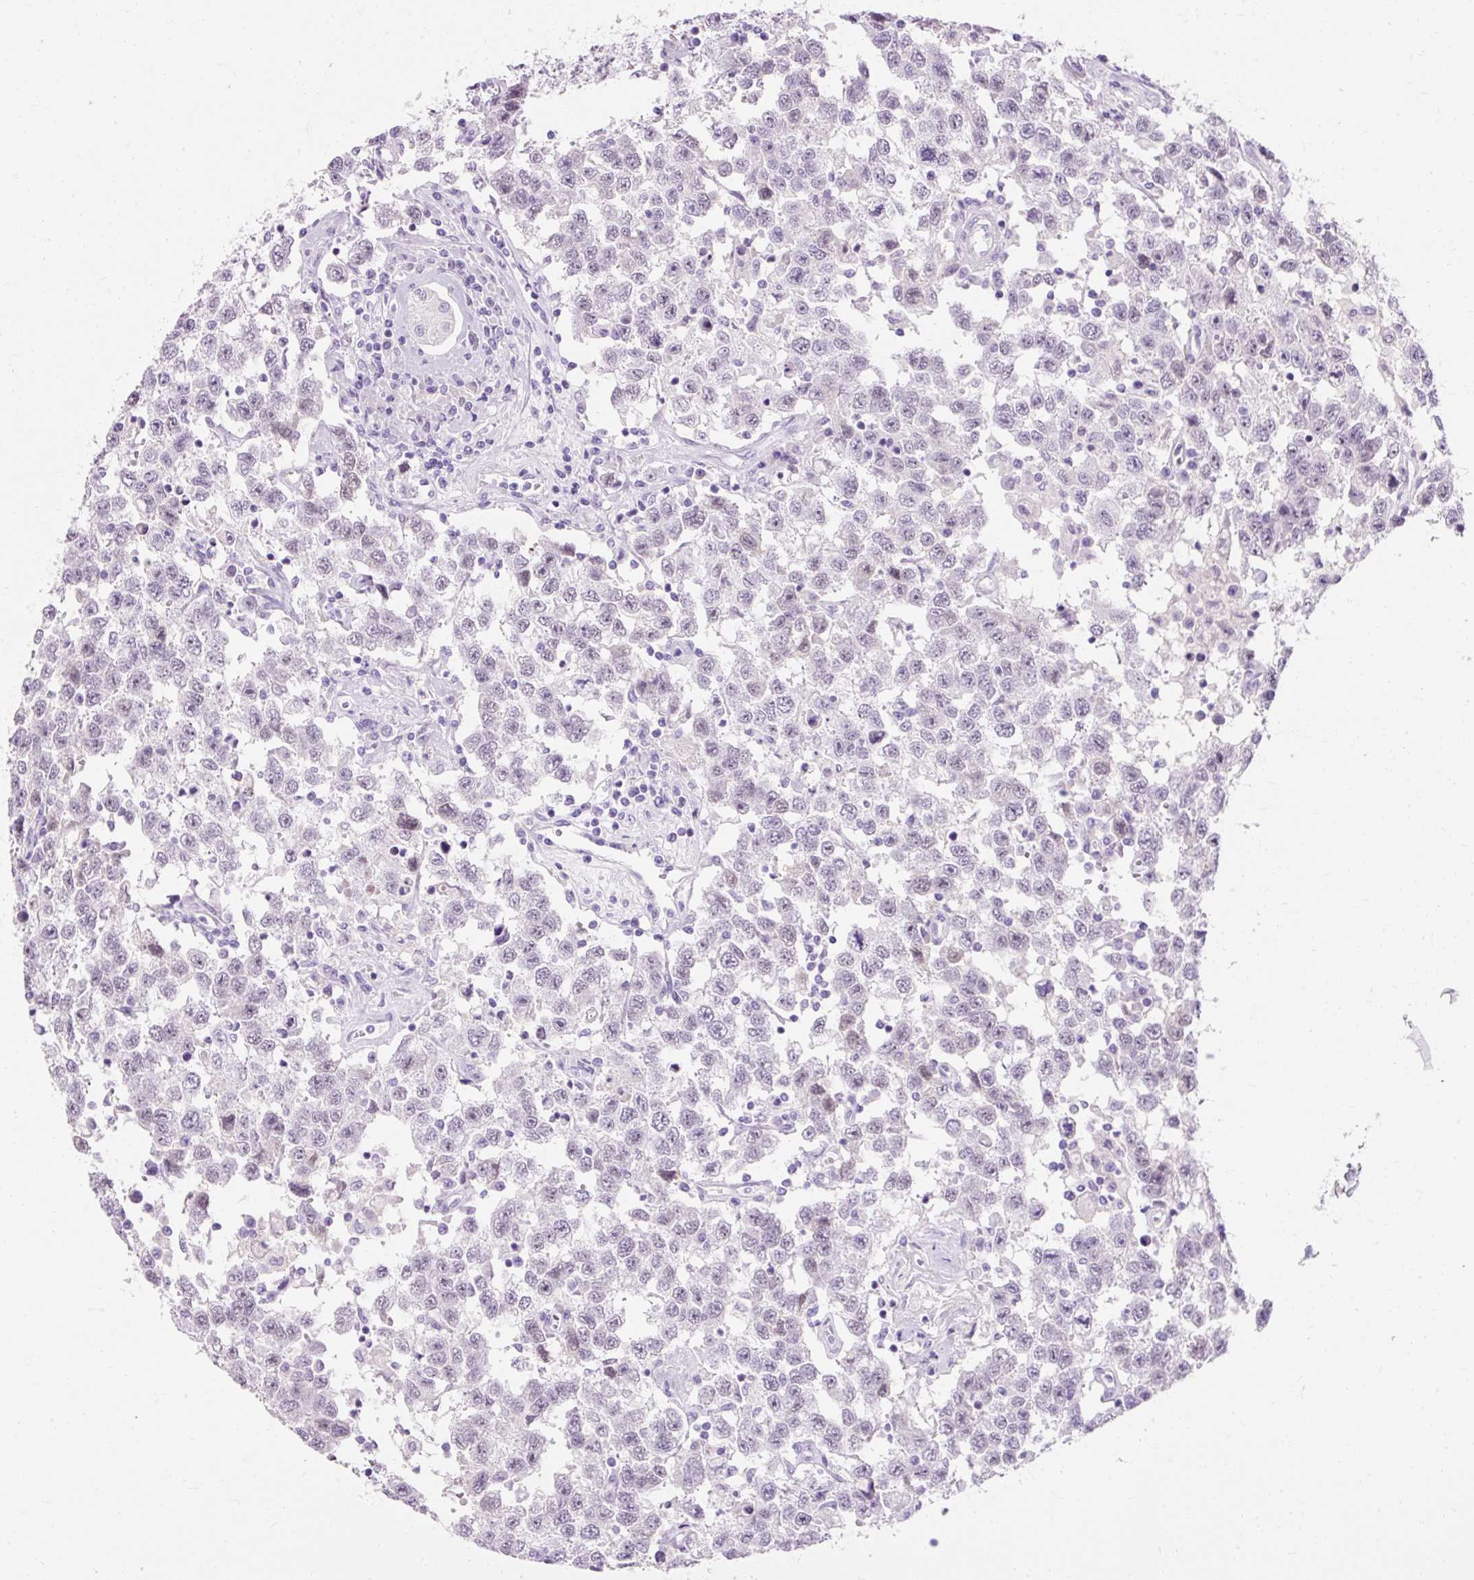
{"staining": {"intensity": "negative", "quantity": "none", "location": "none"}, "tissue": "testis cancer", "cell_type": "Tumor cells", "image_type": "cancer", "snomed": [{"axis": "morphology", "description": "Seminoma, NOS"}, {"axis": "topography", "description": "Testis"}], "caption": "Histopathology image shows no significant protein positivity in tumor cells of testis cancer.", "gene": "TMEM213", "patient": {"sex": "male", "age": 41}}